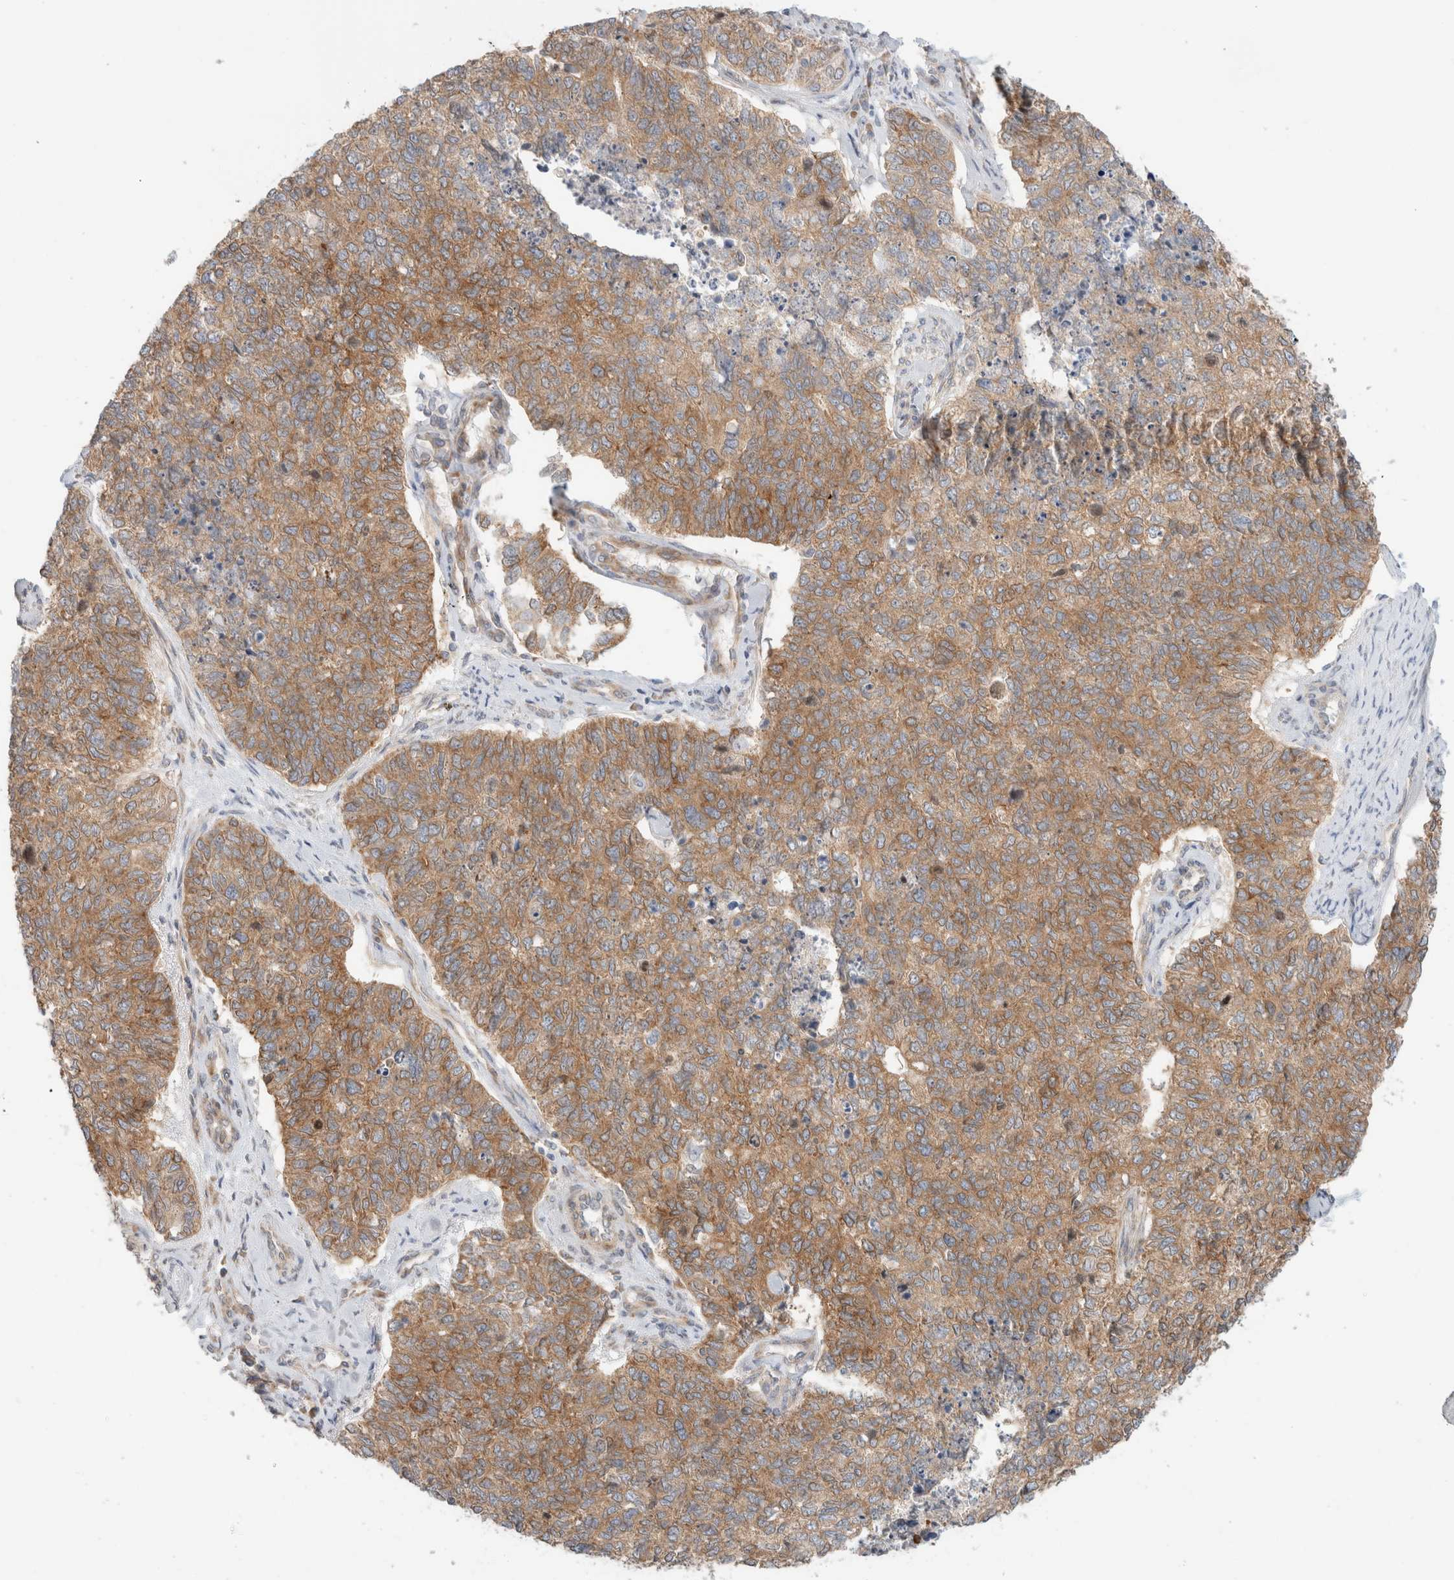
{"staining": {"intensity": "moderate", "quantity": ">75%", "location": "cytoplasmic/membranous"}, "tissue": "cervical cancer", "cell_type": "Tumor cells", "image_type": "cancer", "snomed": [{"axis": "morphology", "description": "Squamous cell carcinoma, NOS"}, {"axis": "topography", "description": "Cervix"}], "caption": "Cervical cancer (squamous cell carcinoma) was stained to show a protein in brown. There is medium levels of moderate cytoplasmic/membranous expression in about >75% of tumor cells.", "gene": "MARK3", "patient": {"sex": "female", "age": 63}}